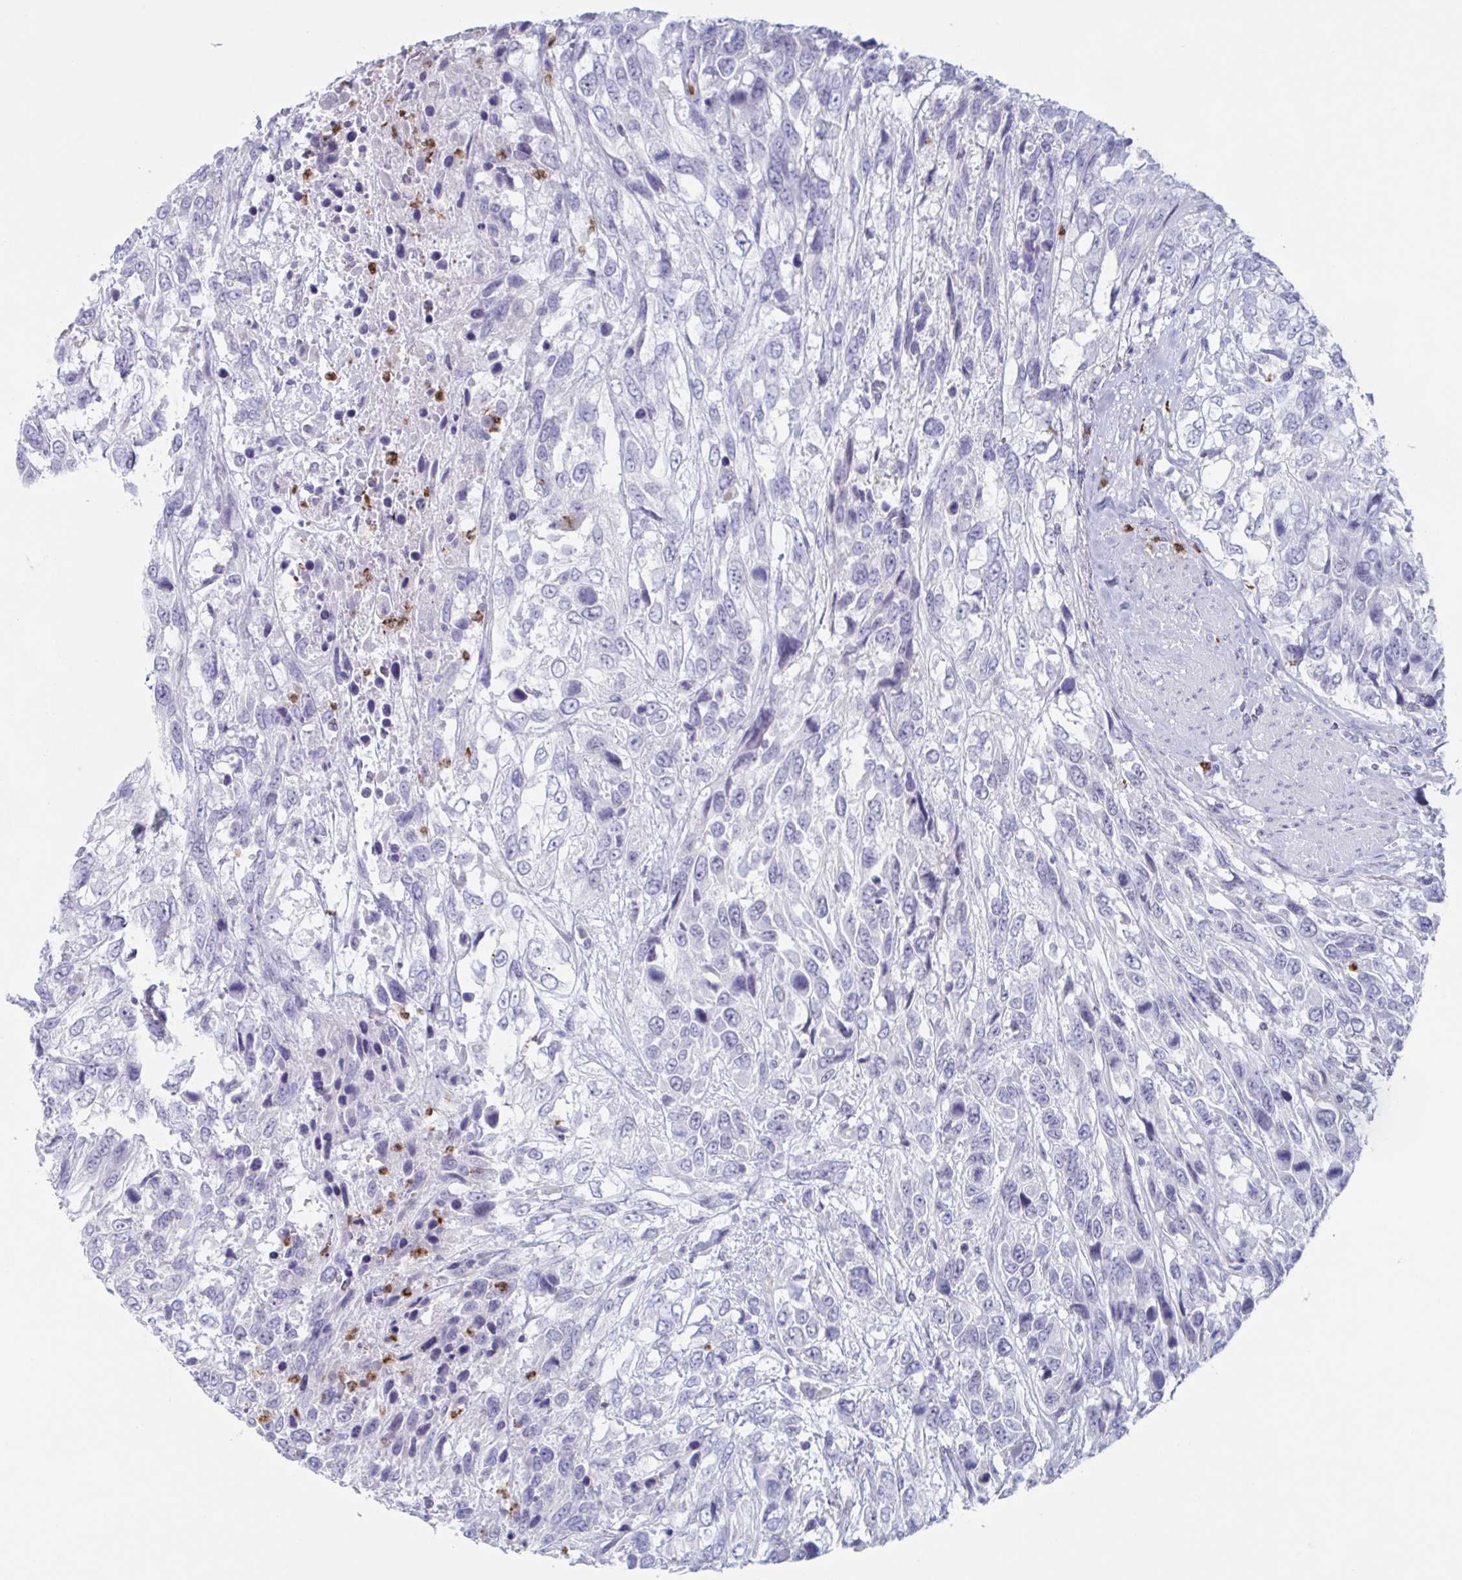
{"staining": {"intensity": "negative", "quantity": "none", "location": "none"}, "tissue": "urothelial cancer", "cell_type": "Tumor cells", "image_type": "cancer", "snomed": [{"axis": "morphology", "description": "Urothelial carcinoma, High grade"}, {"axis": "topography", "description": "Urinary bladder"}], "caption": "Immunohistochemical staining of human urothelial cancer shows no significant positivity in tumor cells.", "gene": "CYP4F11", "patient": {"sex": "female", "age": 70}}